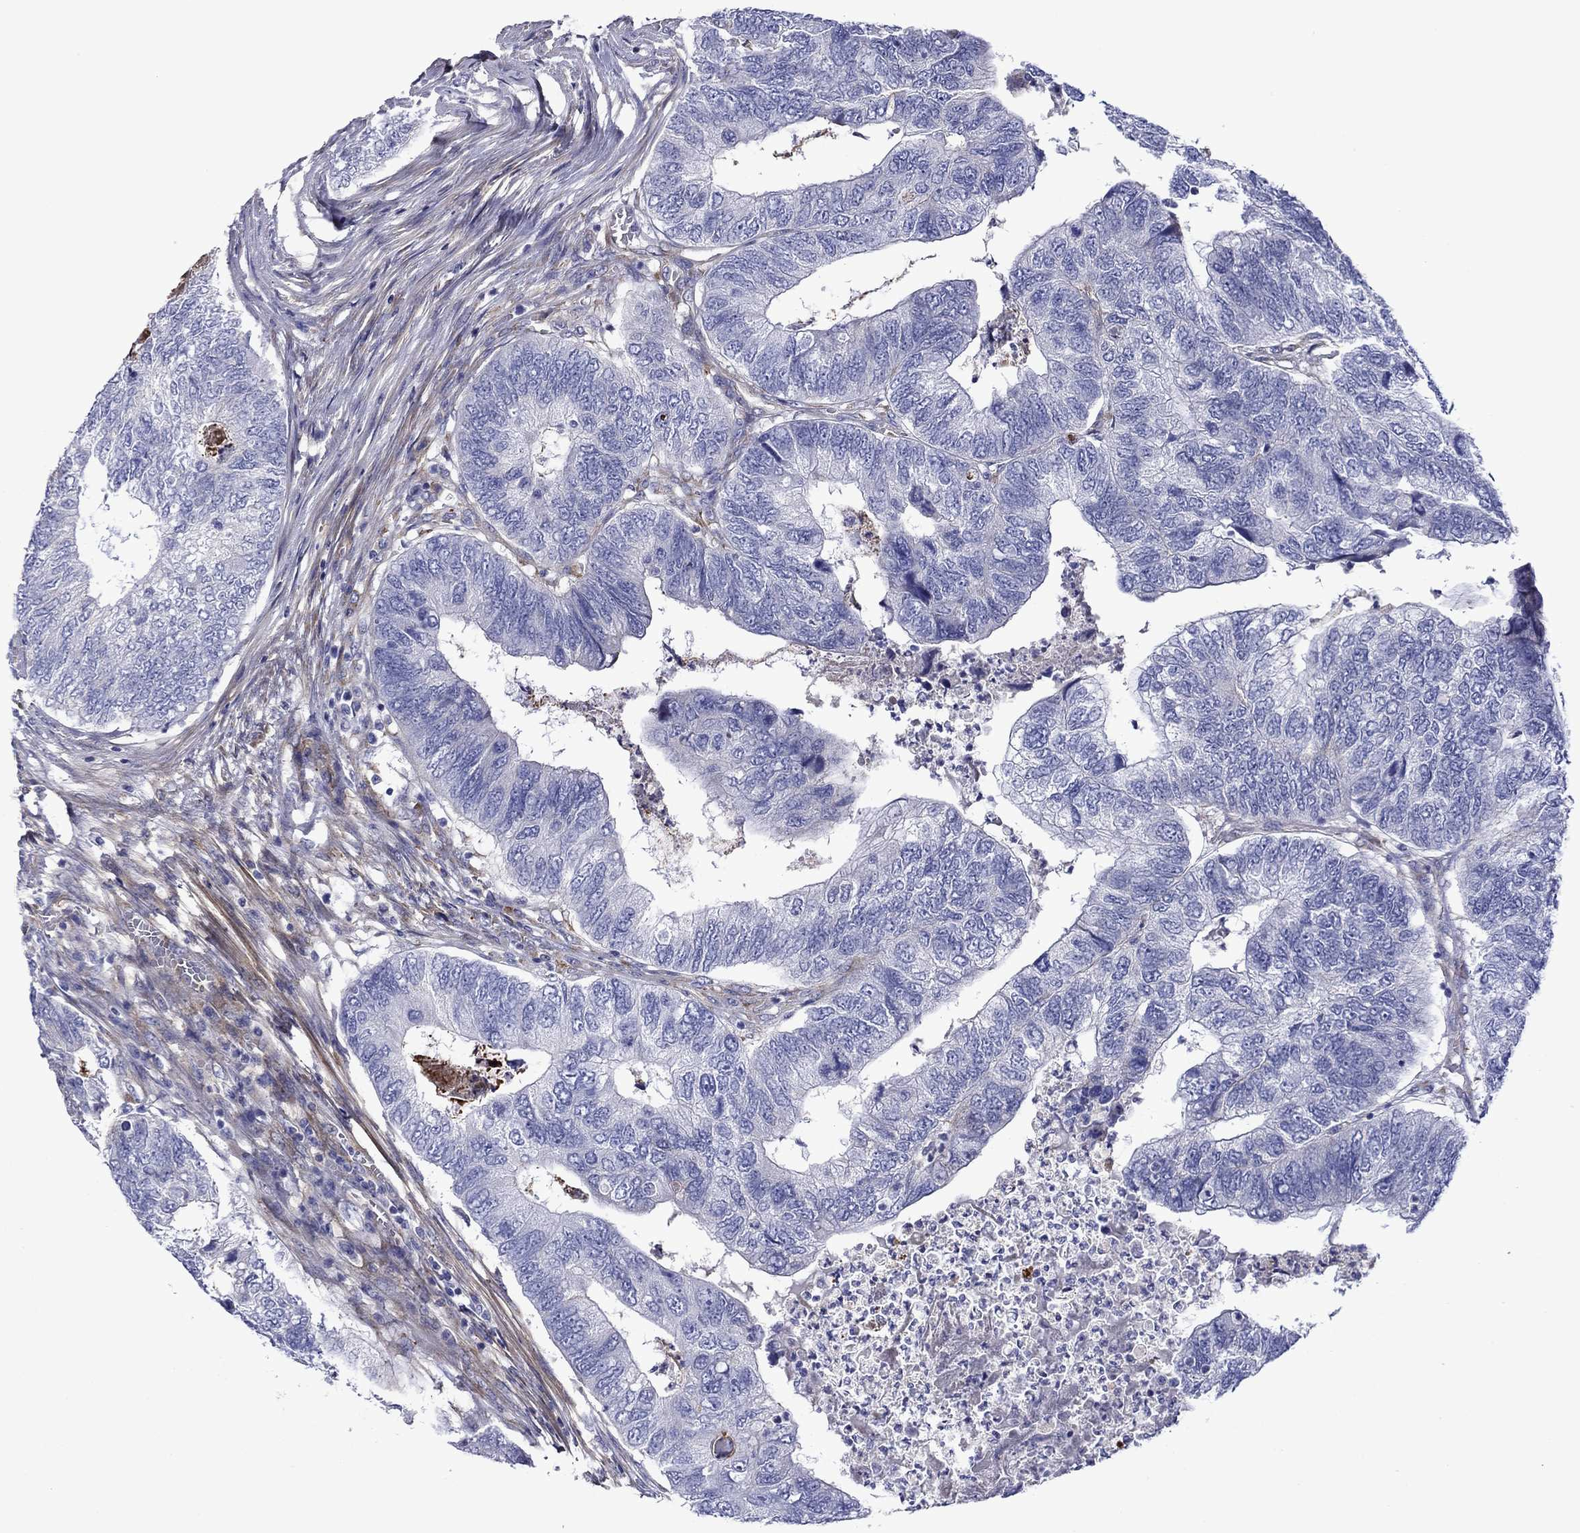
{"staining": {"intensity": "negative", "quantity": "none", "location": "none"}, "tissue": "colorectal cancer", "cell_type": "Tumor cells", "image_type": "cancer", "snomed": [{"axis": "morphology", "description": "Adenocarcinoma, NOS"}, {"axis": "topography", "description": "Colon"}], "caption": "DAB (3,3'-diaminobenzidine) immunohistochemical staining of human adenocarcinoma (colorectal) exhibits no significant staining in tumor cells.", "gene": "HSPG2", "patient": {"sex": "female", "age": 67}}